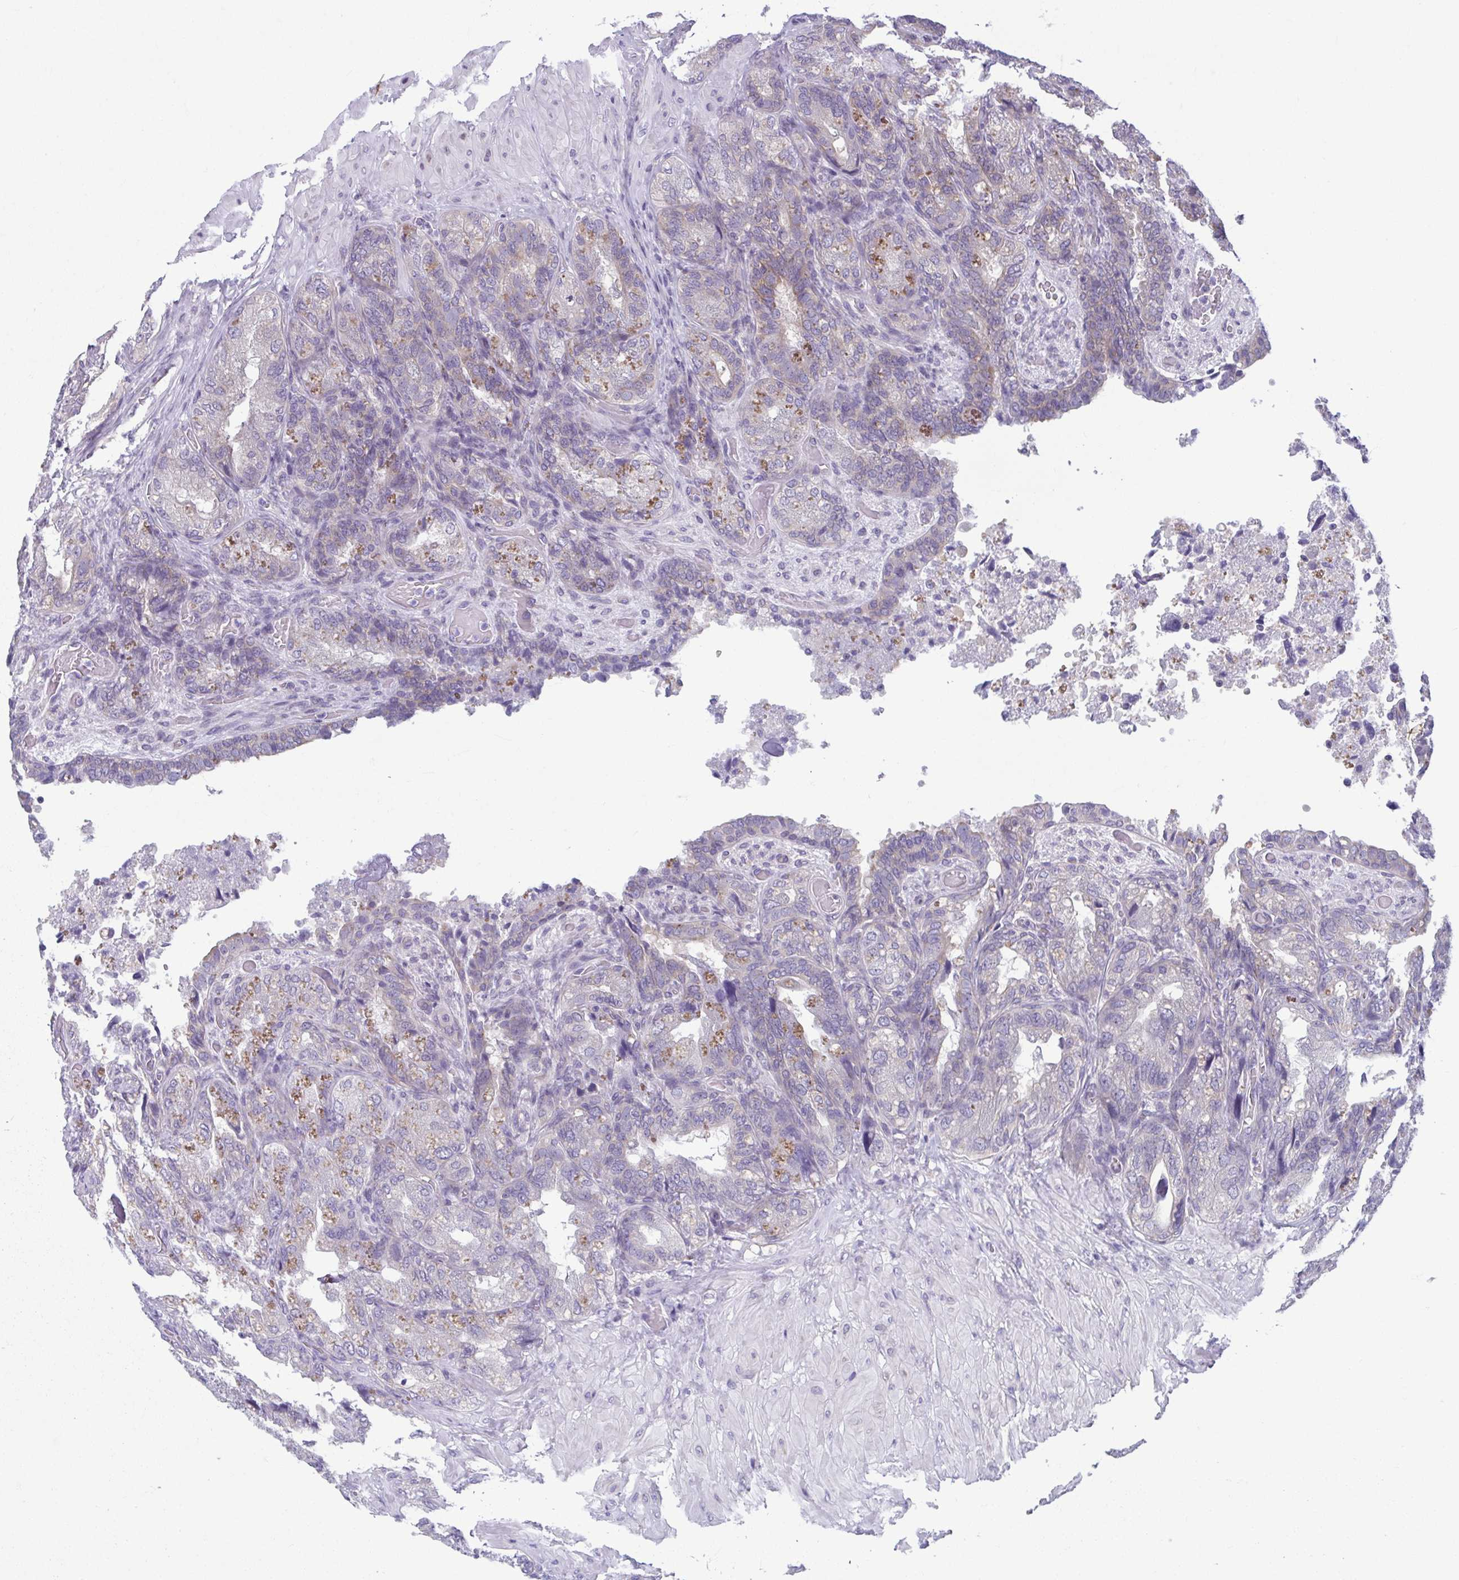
{"staining": {"intensity": "weak", "quantity": "<25%", "location": "cytoplasmic/membranous"}, "tissue": "seminal vesicle", "cell_type": "Glandular cells", "image_type": "normal", "snomed": [{"axis": "morphology", "description": "Normal tissue, NOS"}, {"axis": "topography", "description": "Seminal veicle"}], "caption": "The image reveals no staining of glandular cells in unremarkable seminal vesicle.", "gene": "TMEM108", "patient": {"sex": "male", "age": 57}}